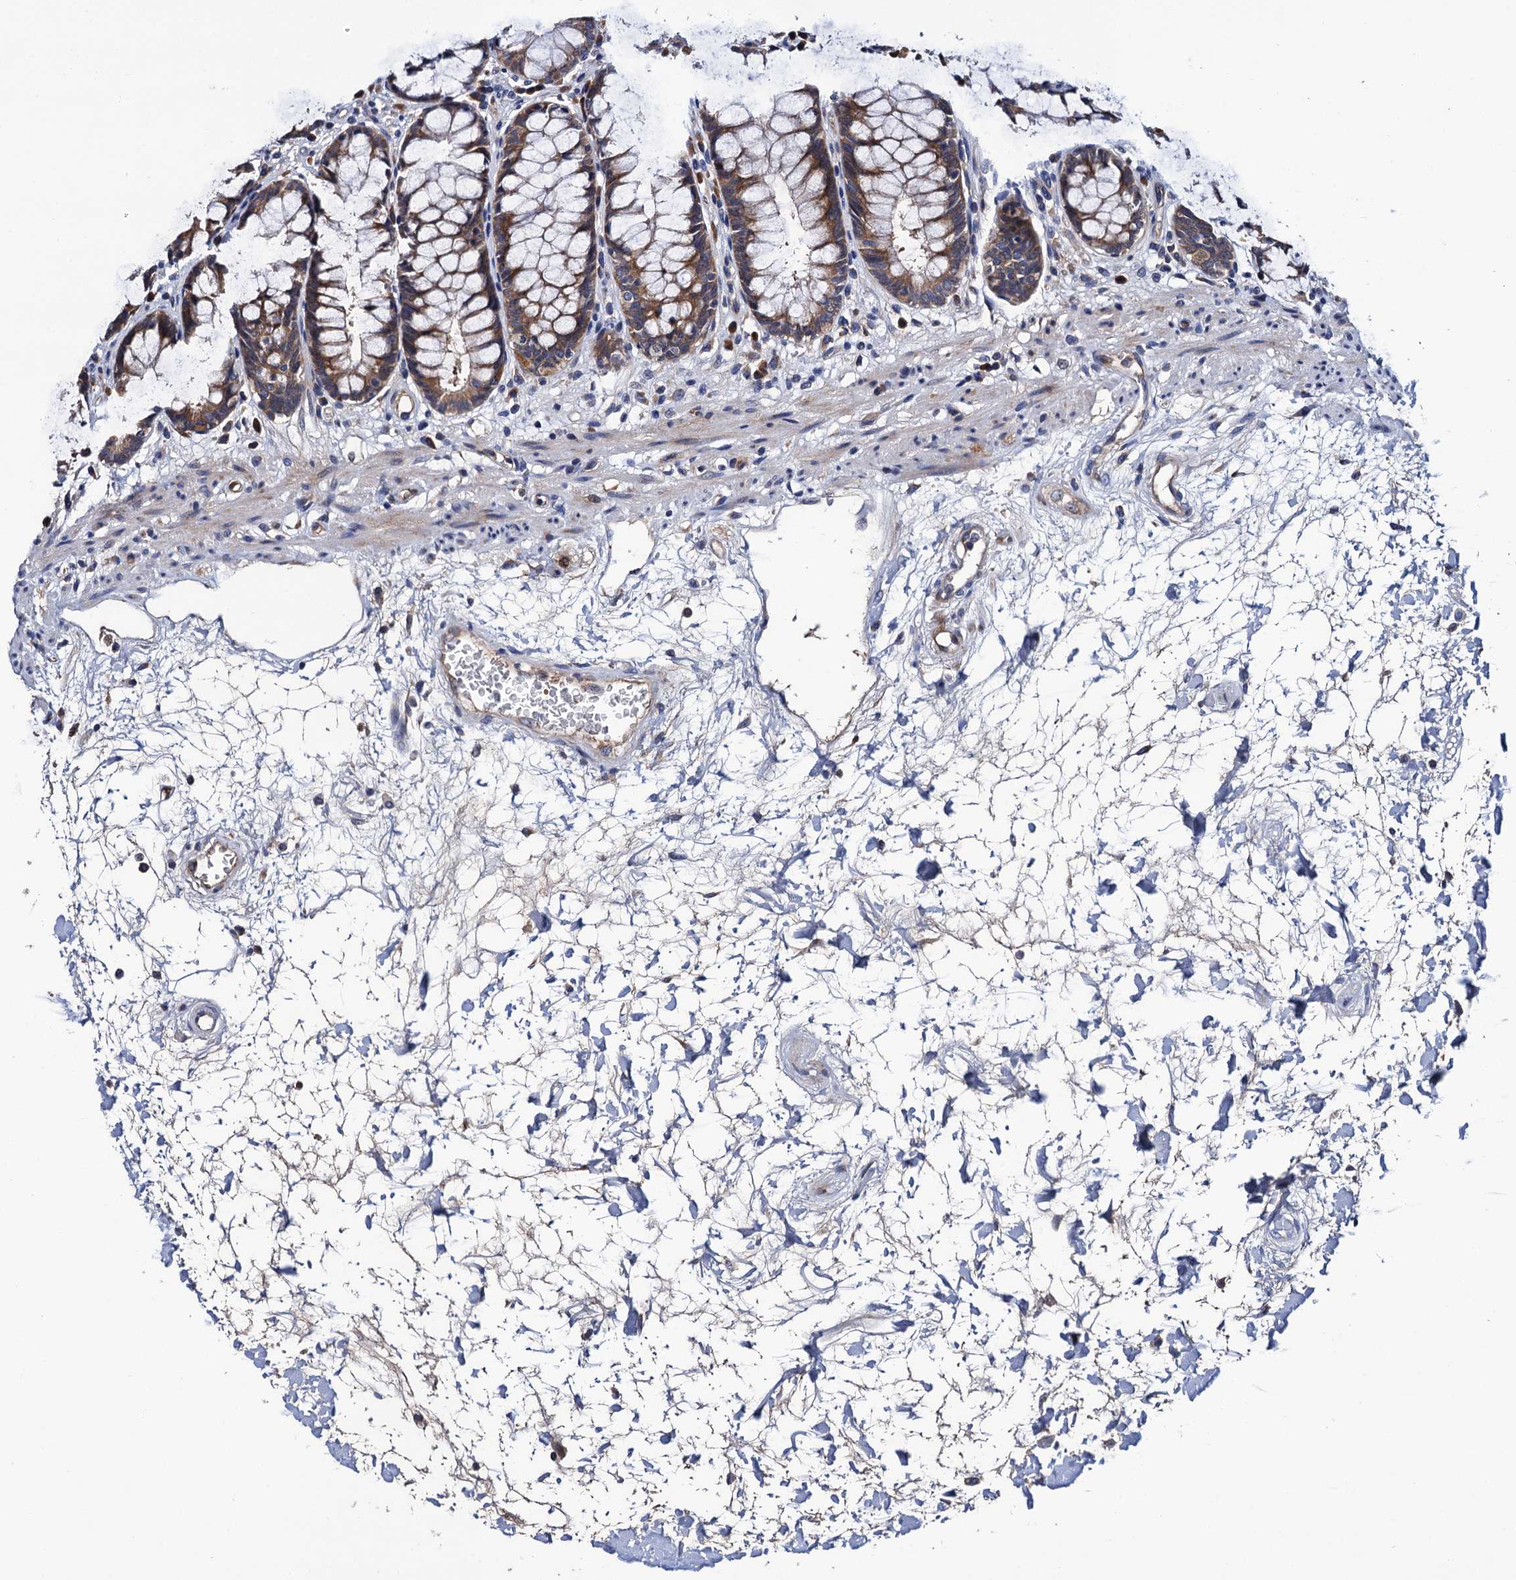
{"staining": {"intensity": "moderate", "quantity": ">75%", "location": "cytoplasmic/membranous"}, "tissue": "rectum", "cell_type": "Glandular cells", "image_type": "normal", "snomed": [{"axis": "morphology", "description": "Normal tissue, NOS"}, {"axis": "topography", "description": "Rectum"}], "caption": "DAB immunohistochemical staining of unremarkable human rectum shows moderate cytoplasmic/membranous protein expression in about >75% of glandular cells.", "gene": "TRMT112", "patient": {"sex": "male", "age": 64}}